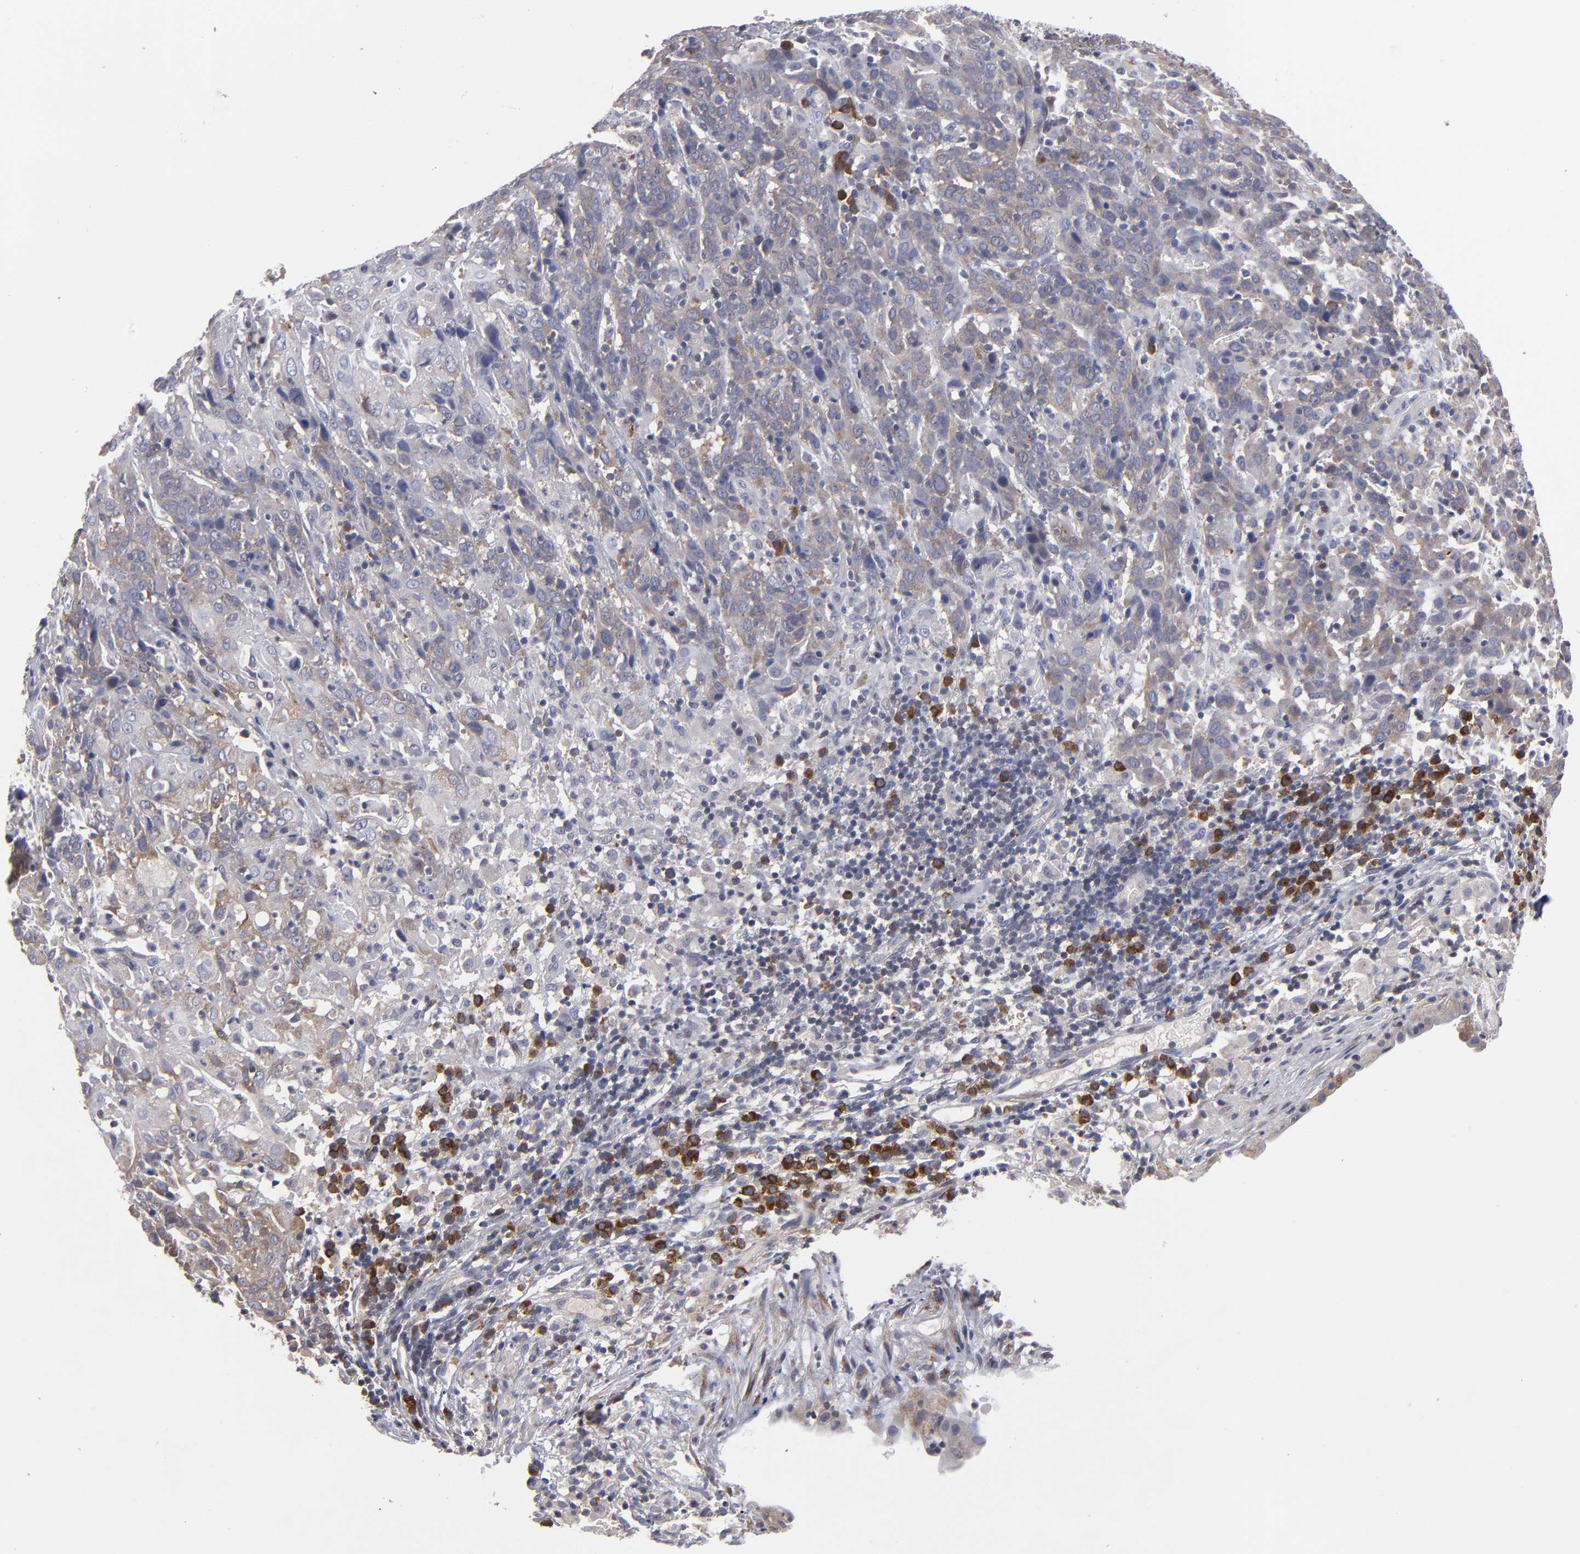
{"staining": {"intensity": "weak", "quantity": ">75%", "location": "cytoplasmic/membranous"}, "tissue": "cervical cancer", "cell_type": "Tumor cells", "image_type": "cancer", "snomed": [{"axis": "morphology", "description": "Normal tissue, NOS"}, {"axis": "morphology", "description": "Squamous cell carcinoma, NOS"}, {"axis": "topography", "description": "Cervix"}], "caption": "An immunohistochemistry (IHC) histopathology image of neoplastic tissue is shown. Protein staining in brown highlights weak cytoplasmic/membranous positivity in squamous cell carcinoma (cervical) within tumor cells.", "gene": "CEP97", "patient": {"sex": "female", "age": 67}}